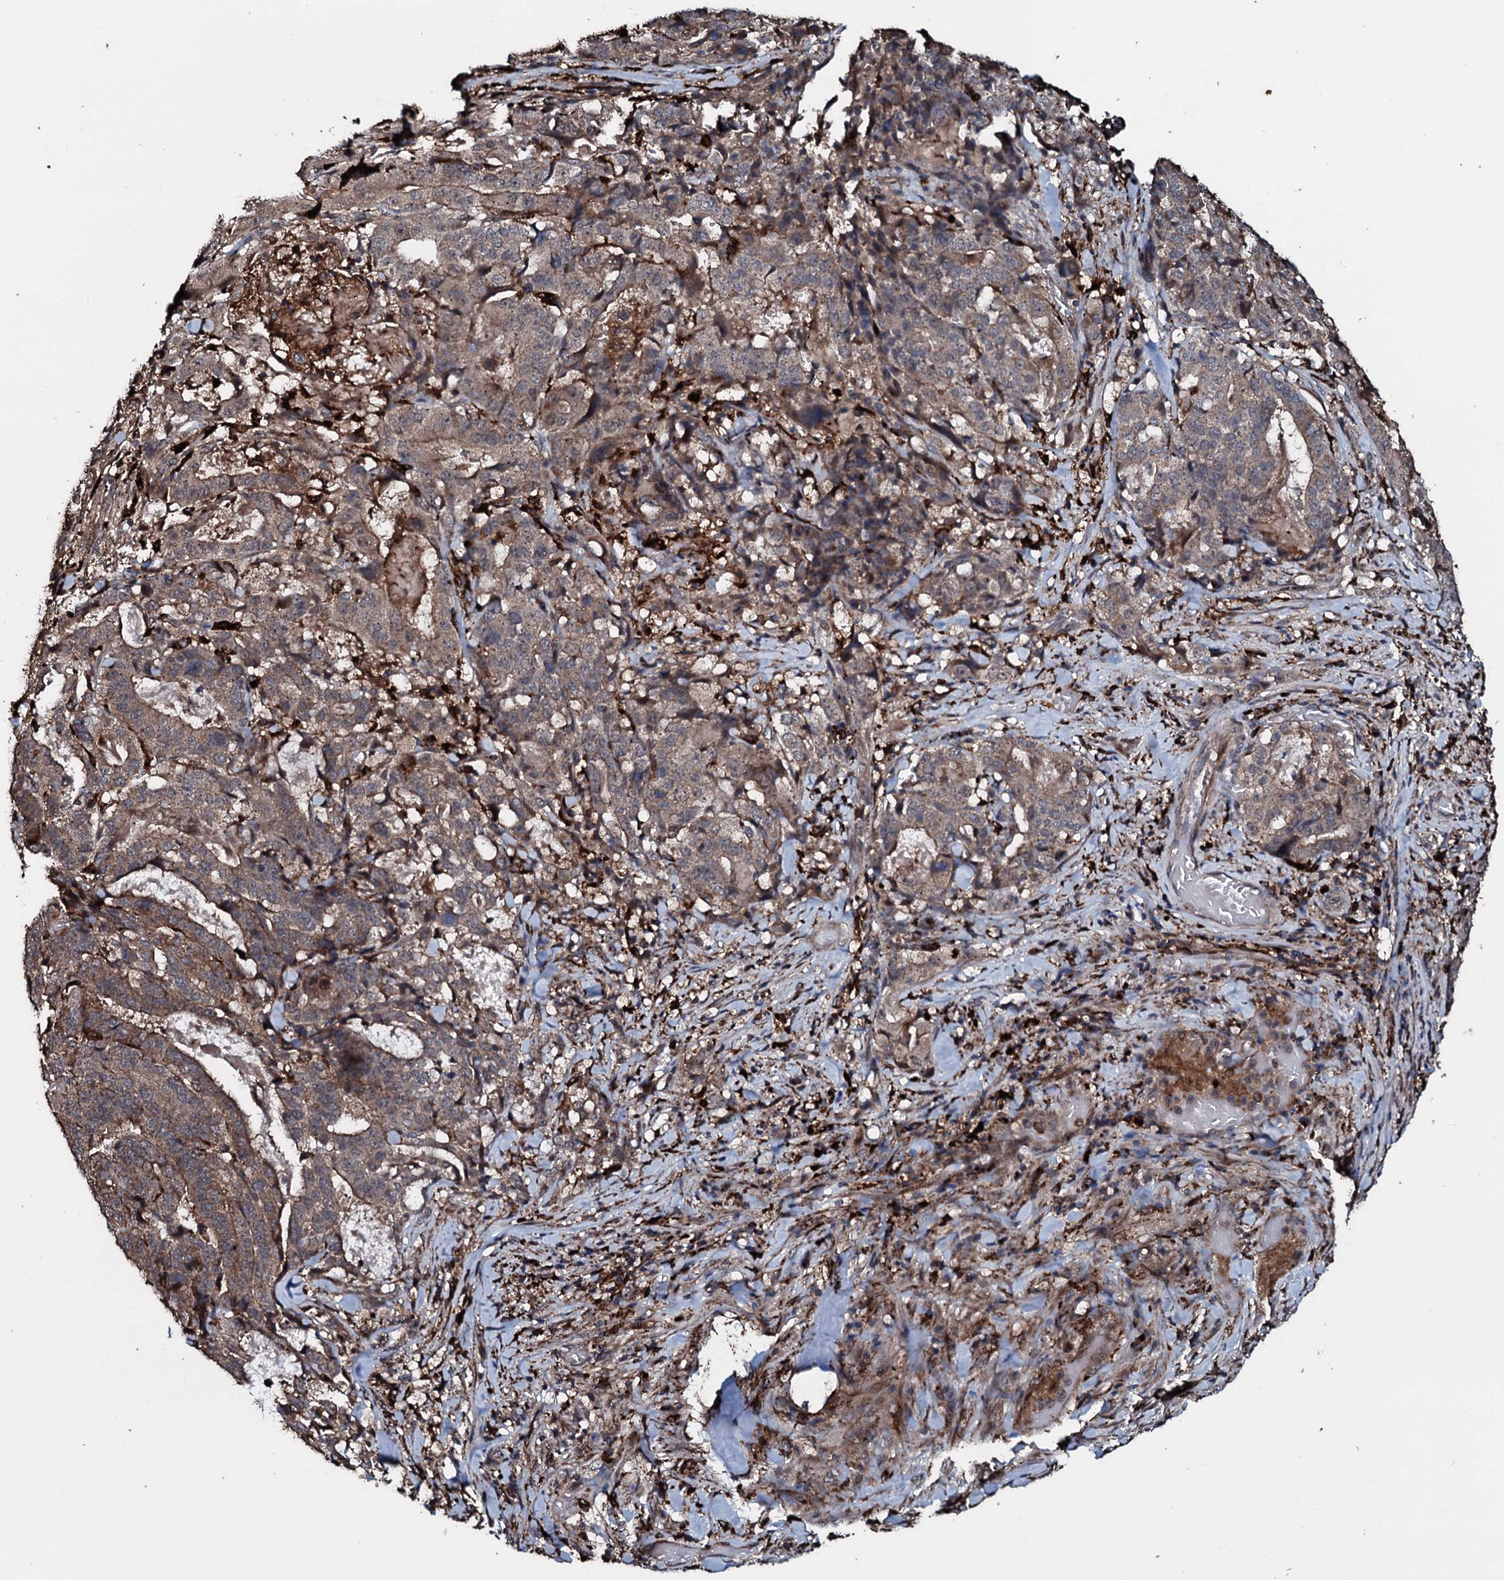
{"staining": {"intensity": "weak", "quantity": ">75%", "location": "cytoplasmic/membranous"}, "tissue": "stomach cancer", "cell_type": "Tumor cells", "image_type": "cancer", "snomed": [{"axis": "morphology", "description": "Adenocarcinoma, NOS"}, {"axis": "topography", "description": "Stomach"}], "caption": "Stomach cancer (adenocarcinoma) stained for a protein shows weak cytoplasmic/membranous positivity in tumor cells.", "gene": "TPGS2", "patient": {"sex": "male", "age": 48}}